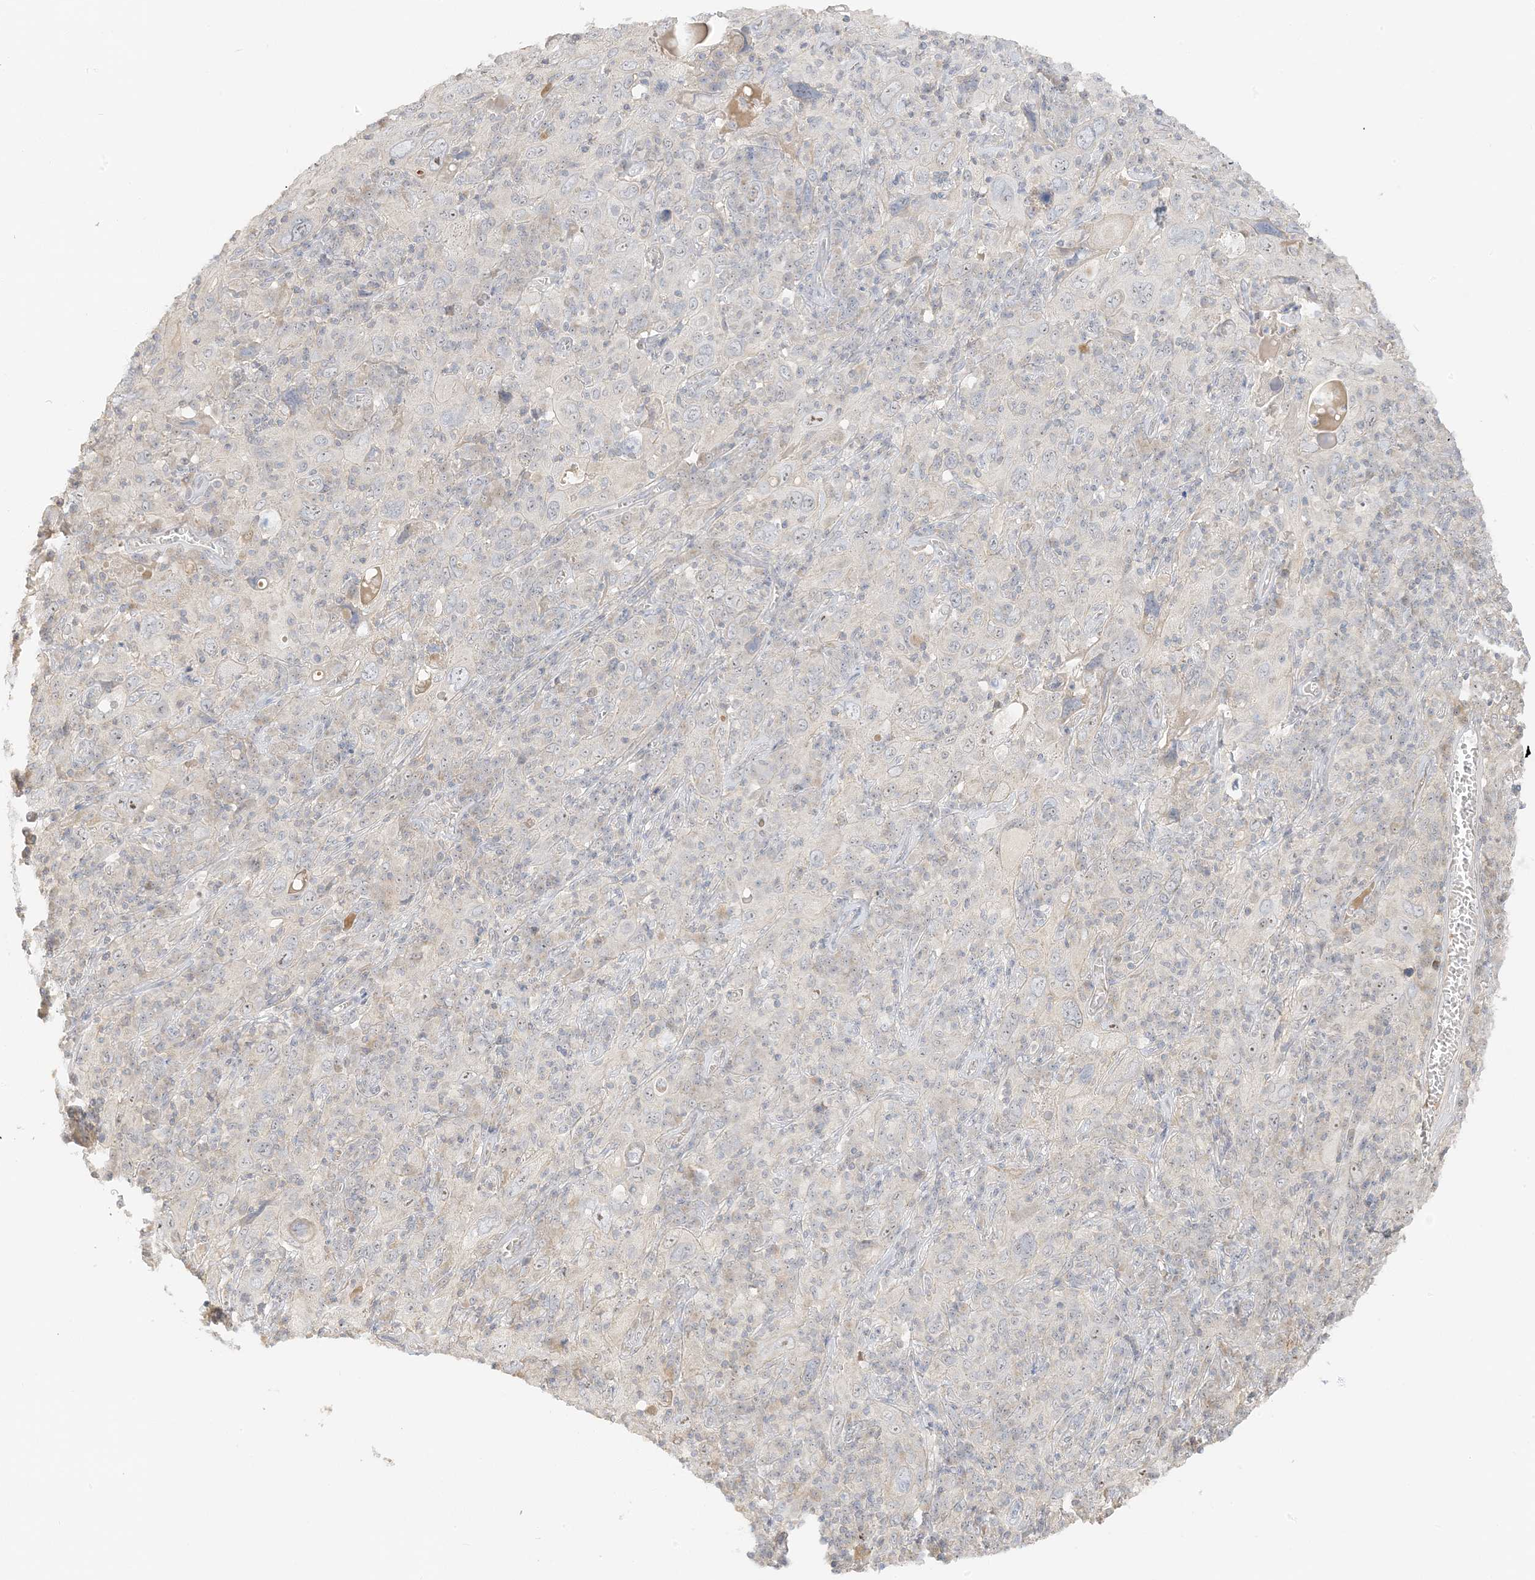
{"staining": {"intensity": "negative", "quantity": "none", "location": "none"}, "tissue": "cervical cancer", "cell_type": "Tumor cells", "image_type": "cancer", "snomed": [{"axis": "morphology", "description": "Squamous cell carcinoma, NOS"}, {"axis": "topography", "description": "Cervix"}], "caption": "Immunohistochemistry (IHC) histopathology image of cervical cancer stained for a protein (brown), which shows no staining in tumor cells.", "gene": "ETAA1", "patient": {"sex": "female", "age": 46}}